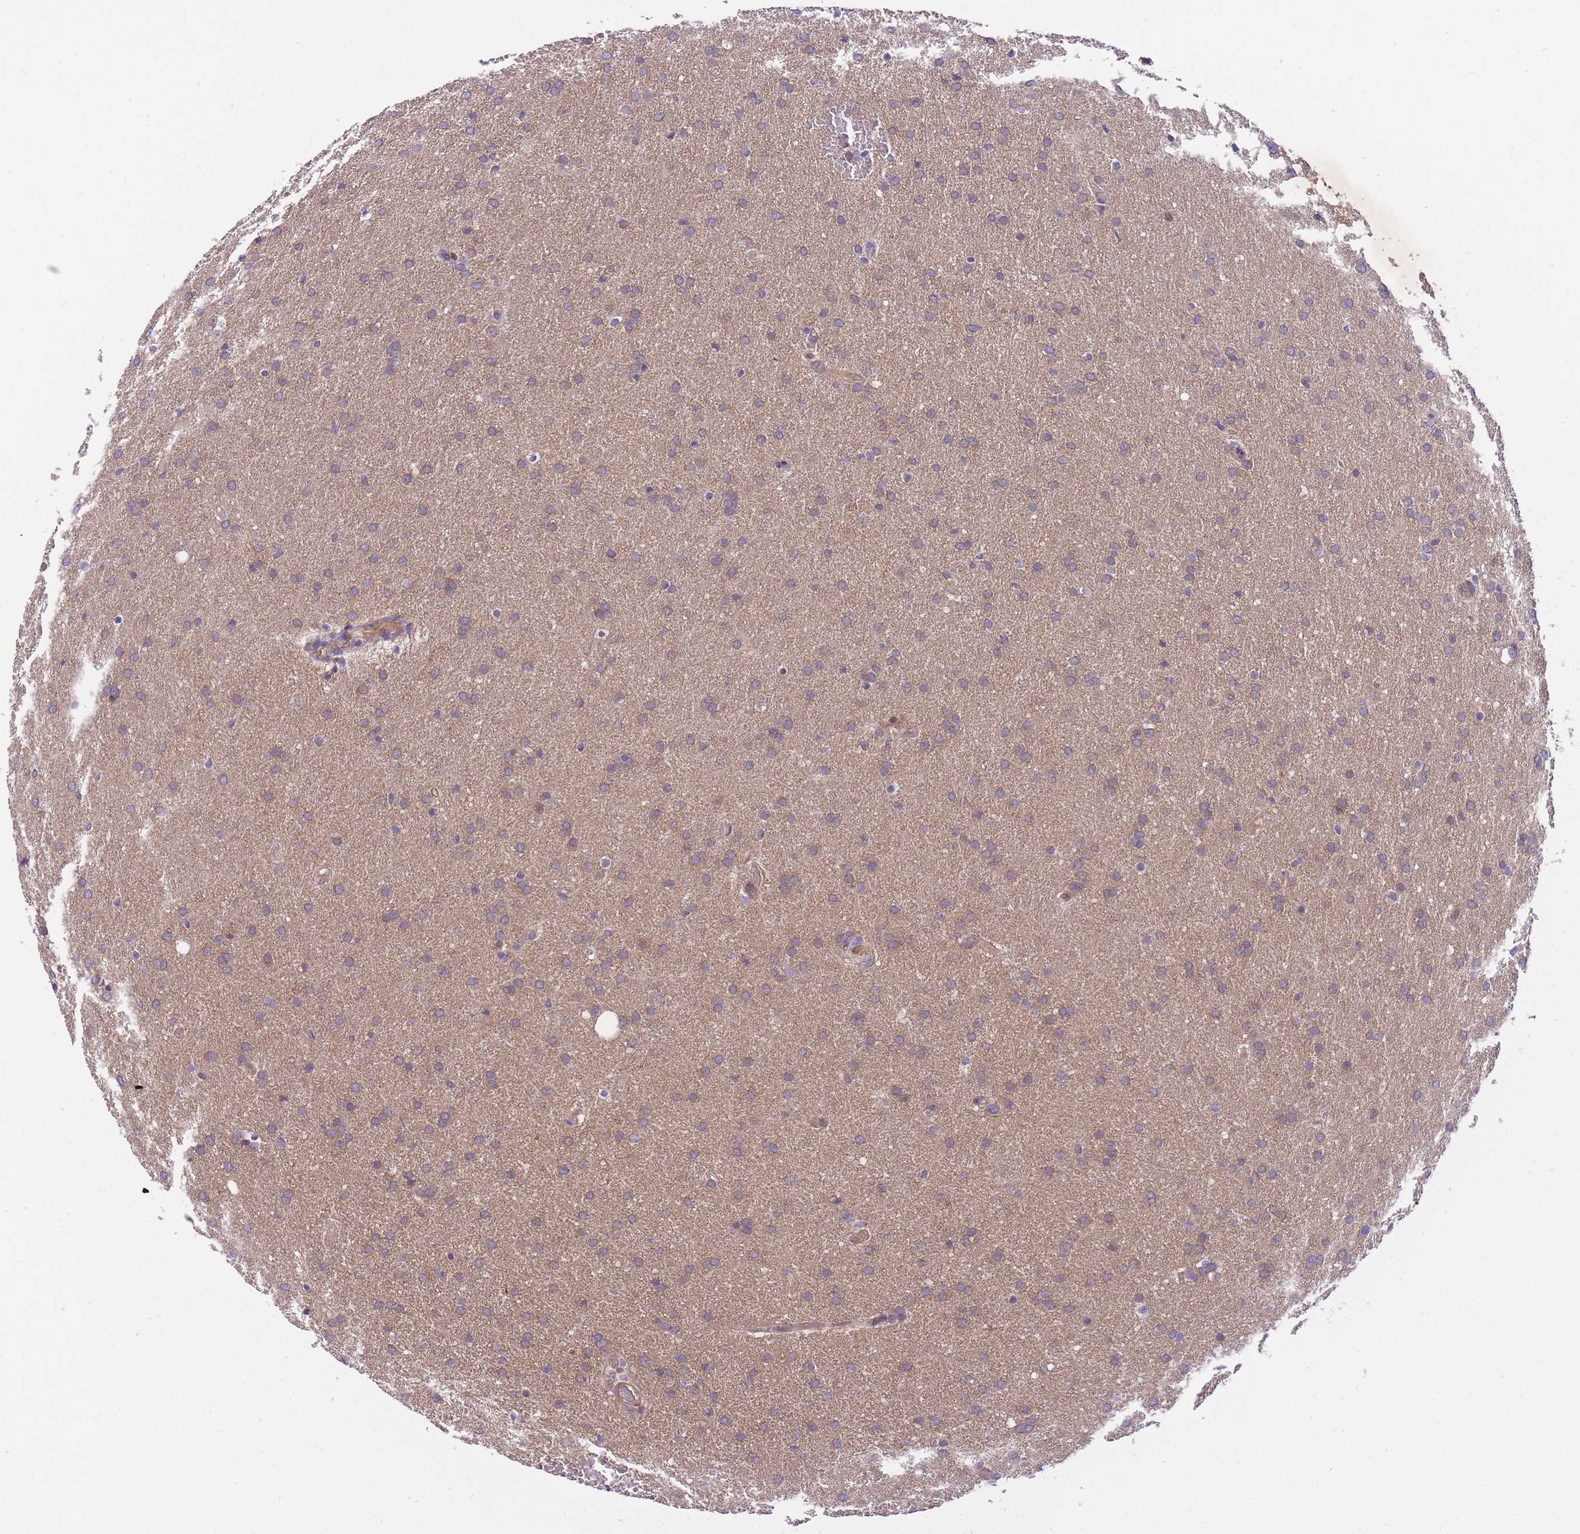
{"staining": {"intensity": "weak", "quantity": "25%-75%", "location": "cytoplasmic/membranous"}, "tissue": "glioma", "cell_type": "Tumor cells", "image_type": "cancer", "snomed": [{"axis": "morphology", "description": "Glioma, malignant, Low grade"}, {"axis": "topography", "description": "Brain"}], "caption": "IHC of glioma displays low levels of weak cytoplasmic/membranous expression in about 25%-75% of tumor cells.", "gene": "CRYGN", "patient": {"sex": "female", "age": 32}}